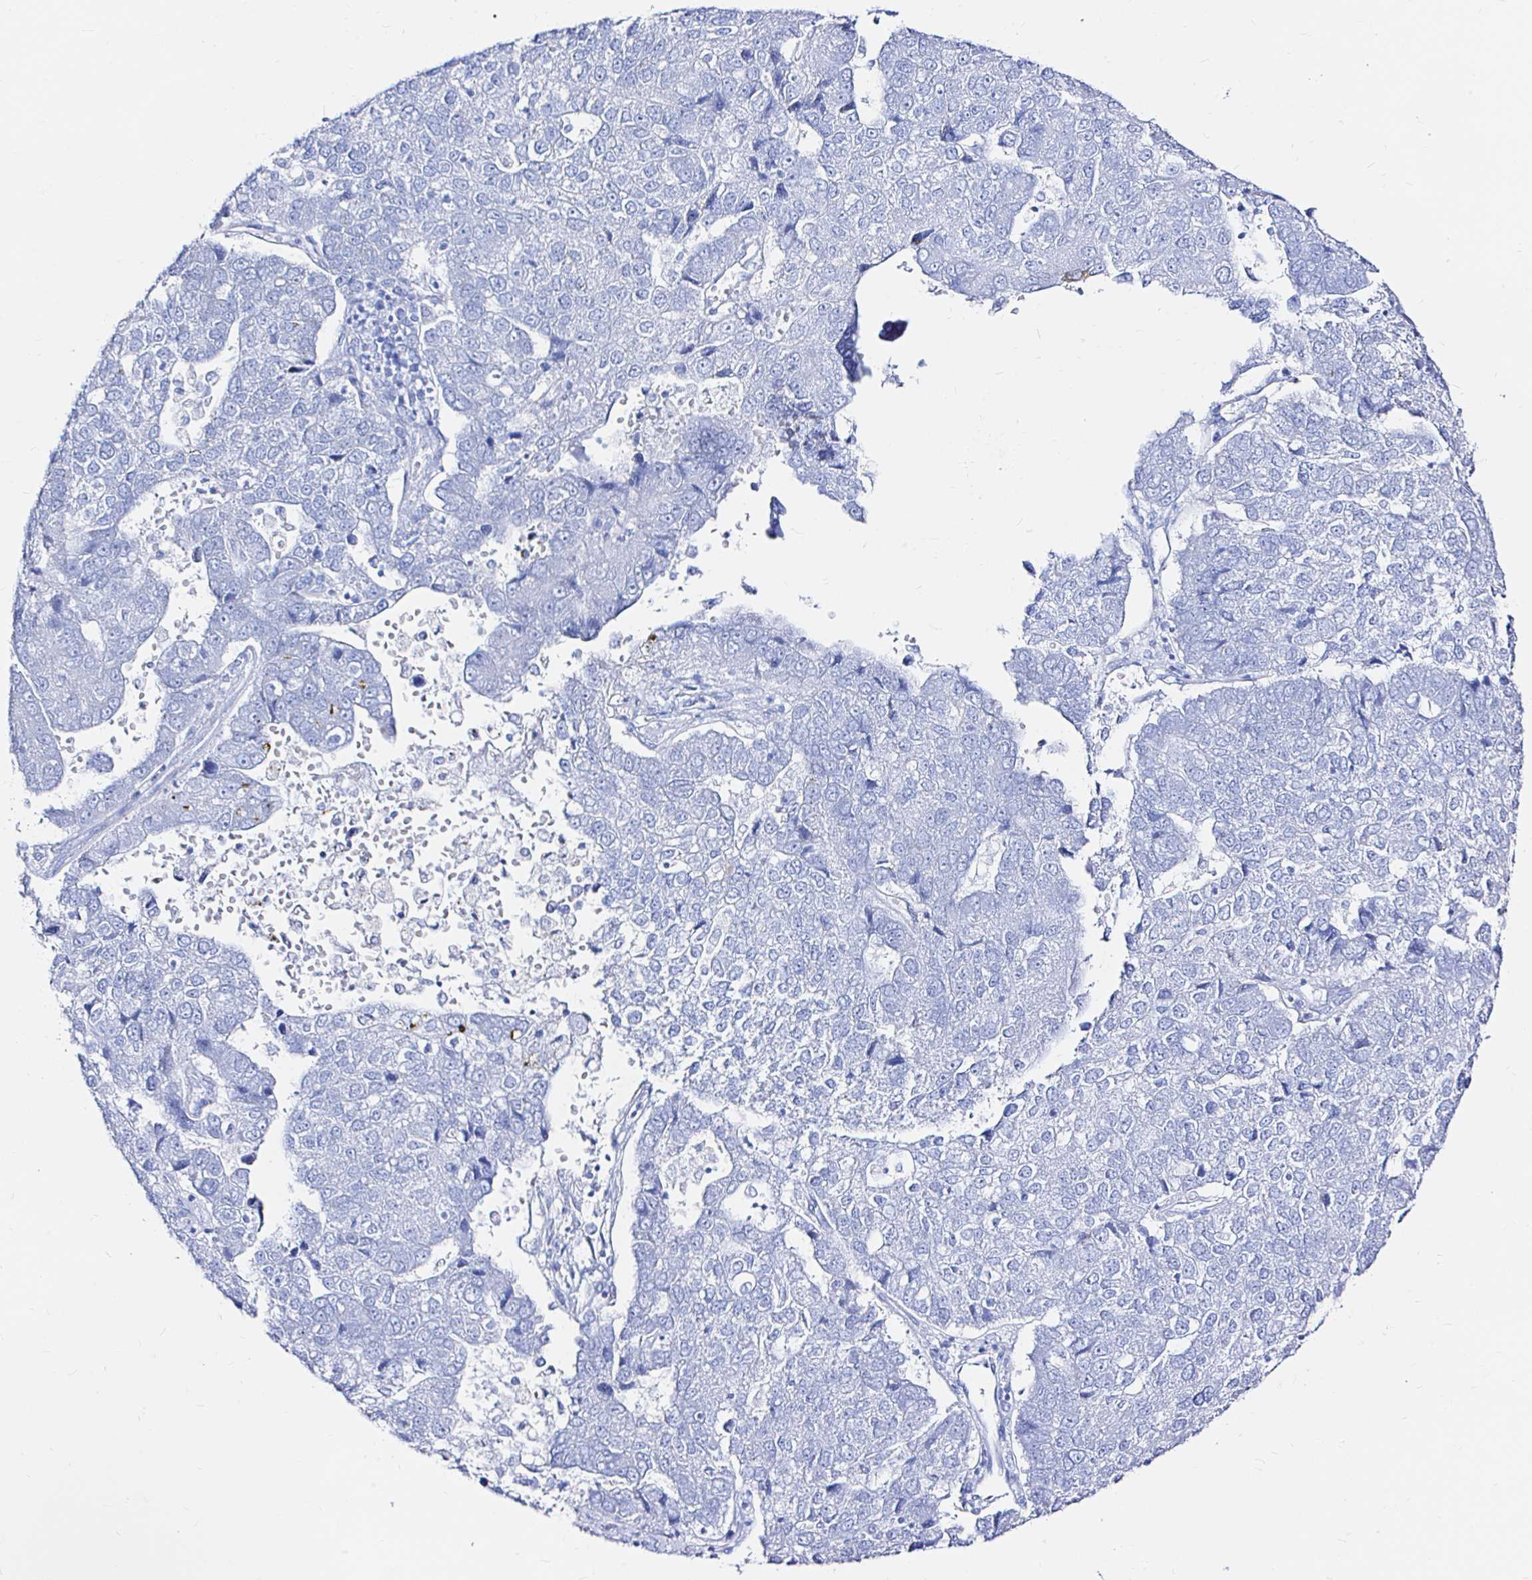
{"staining": {"intensity": "negative", "quantity": "none", "location": "none"}, "tissue": "pancreatic cancer", "cell_type": "Tumor cells", "image_type": "cancer", "snomed": [{"axis": "morphology", "description": "Adenocarcinoma, NOS"}, {"axis": "topography", "description": "Pancreas"}], "caption": "Tumor cells show no significant expression in pancreatic cancer (adenocarcinoma).", "gene": "ZNF432", "patient": {"sex": "female", "age": 61}}